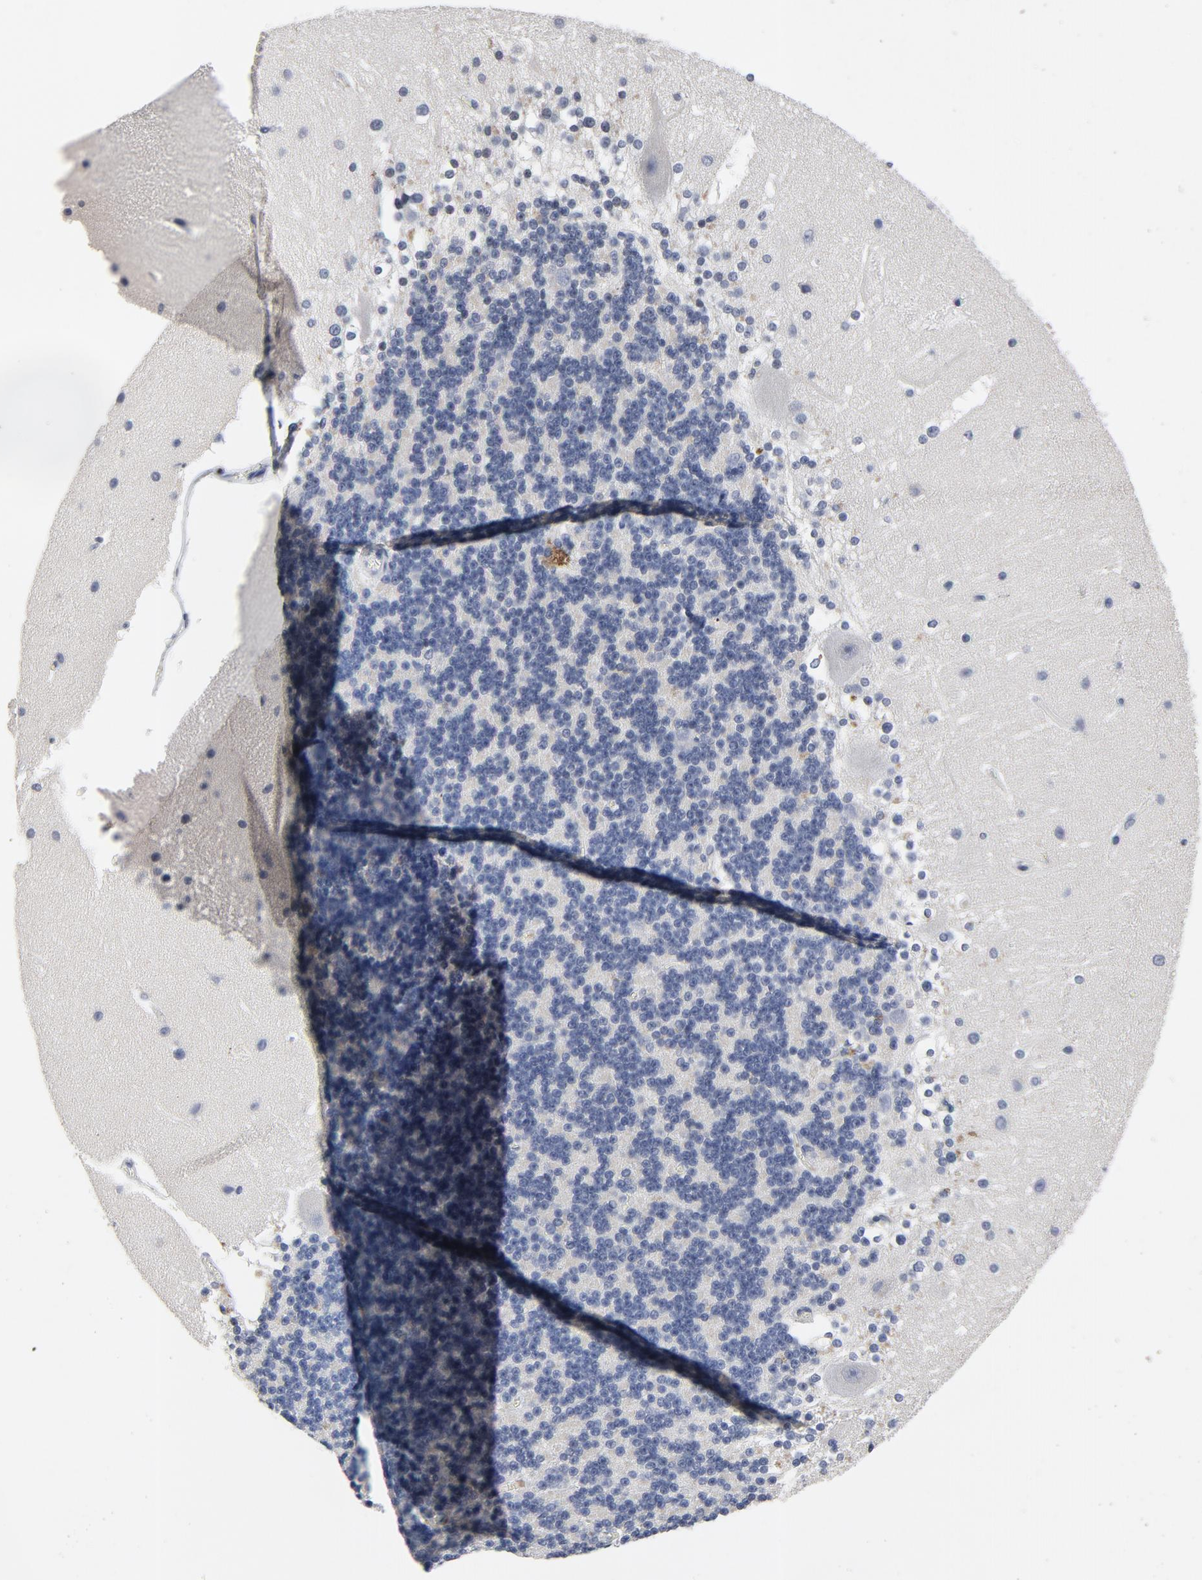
{"staining": {"intensity": "negative", "quantity": "none", "location": "none"}, "tissue": "cerebellum", "cell_type": "Cells in granular layer", "image_type": "normal", "snomed": [{"axis": "morphology", "description": "Normal tissue, NOS"}, {"axis": "topography", "description": "Cerebellum"}], "caption": "The immunohistochemistry histopathology image has no significant positivity in cells in granular layer of cerebellum. (Immunohistochemistry, brightfield microscopy, high magnification).", "gene": "TCL1A", "patient": {"sex": "female", "age": 19}}